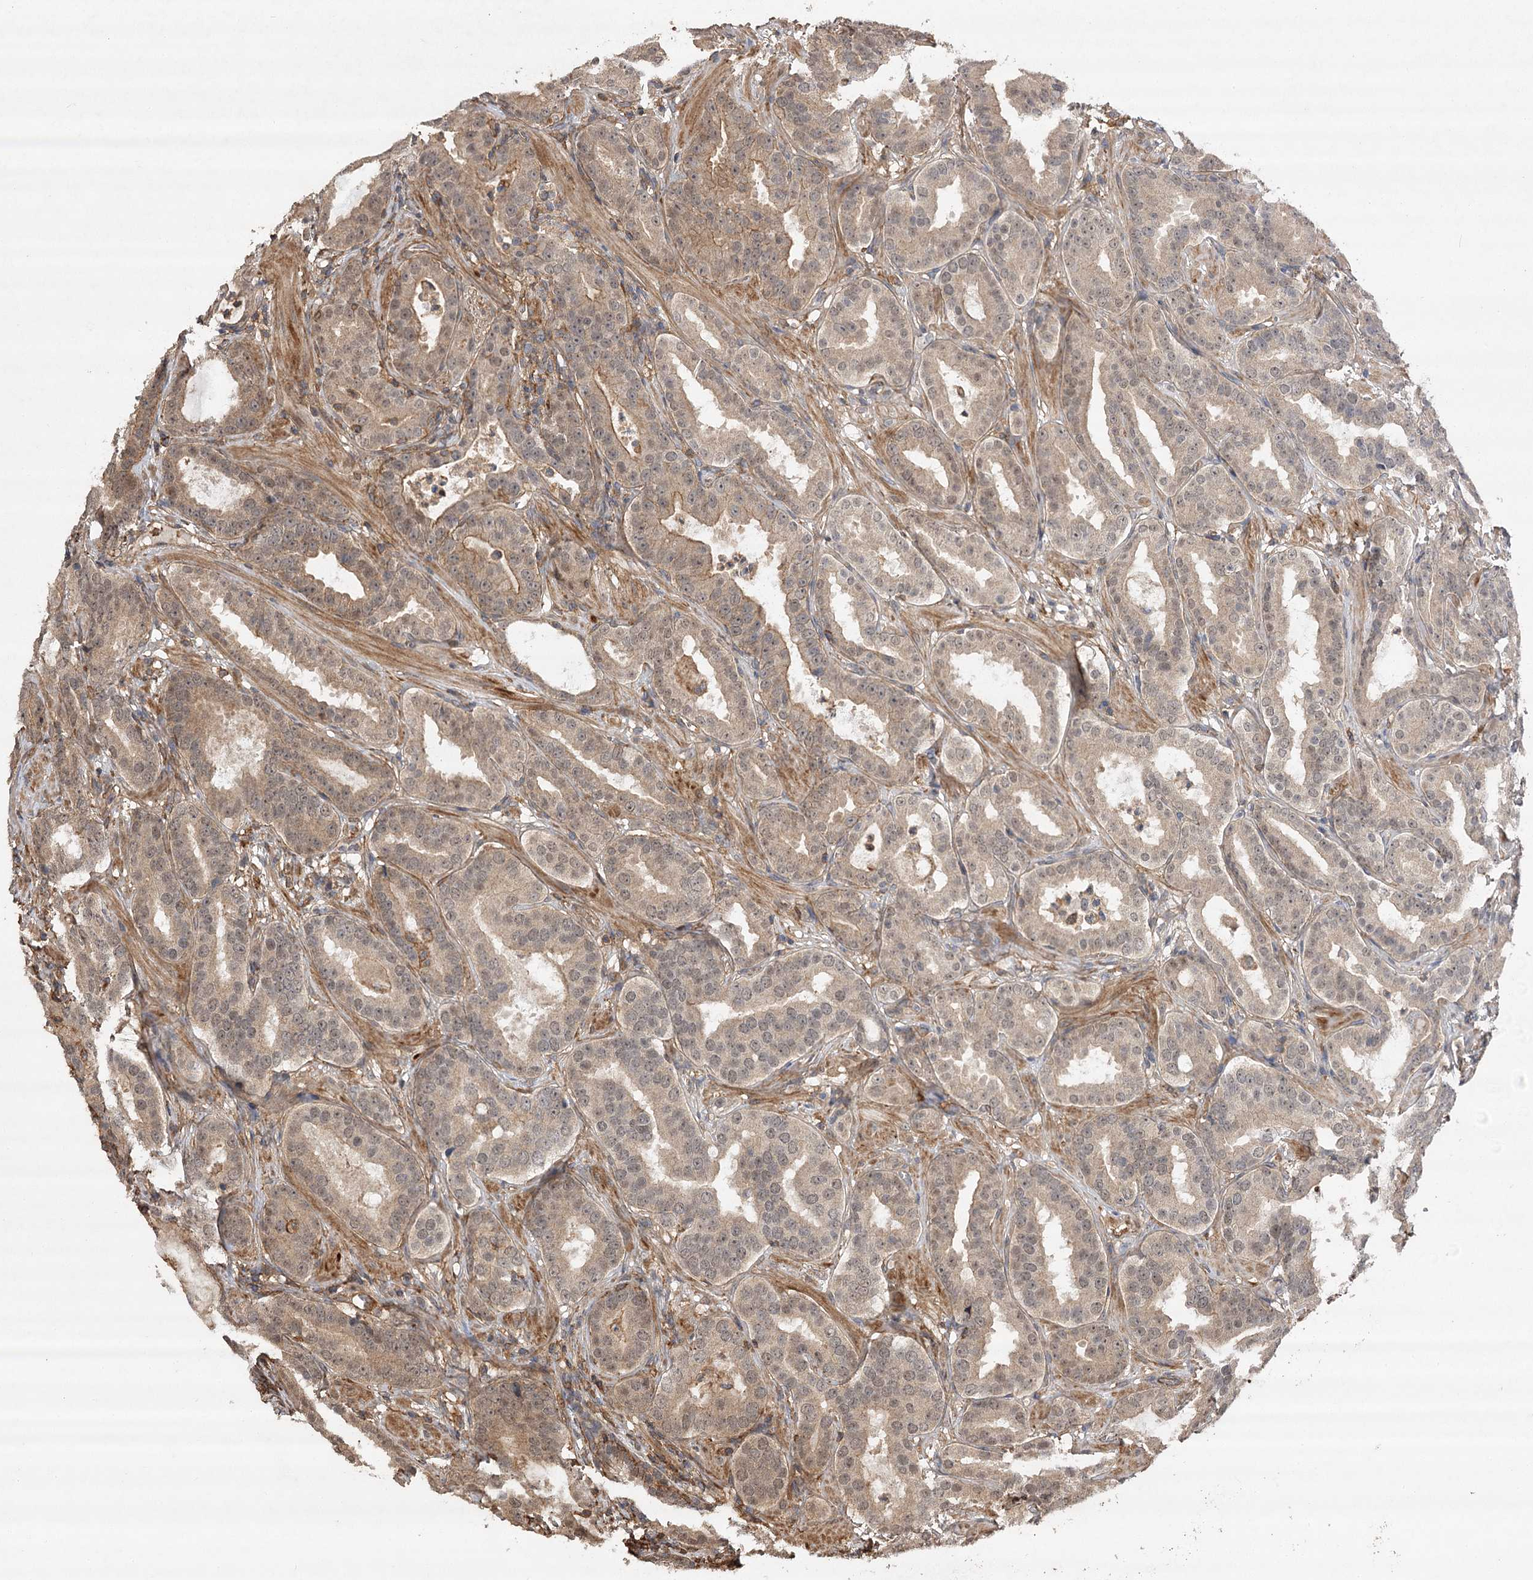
{"staining": {"intensity": "moderate", "quantity": "25%-75%", "location": "cytoplasmic/membranous,nuclear"}, "tissue": "prostate cancer", "cell_type": "Tumor cells", "image_type": "cancer", "snomed": [{"axis": "morphology", "description": "Adenocarcinoma, Low grade"}, {"axis": "topography", "description": "Prostate"}], "caption": "Immunohistochemistry (IHC) of human prostate low-grade adenocarcinoma exhibits medium levels of moderate cytoplasmic/membranous and nuclear expression in approximately 25%-75% of tumor cells.", "gene": "OBSL1", "patient": {"sex": "male", "age": 59}}